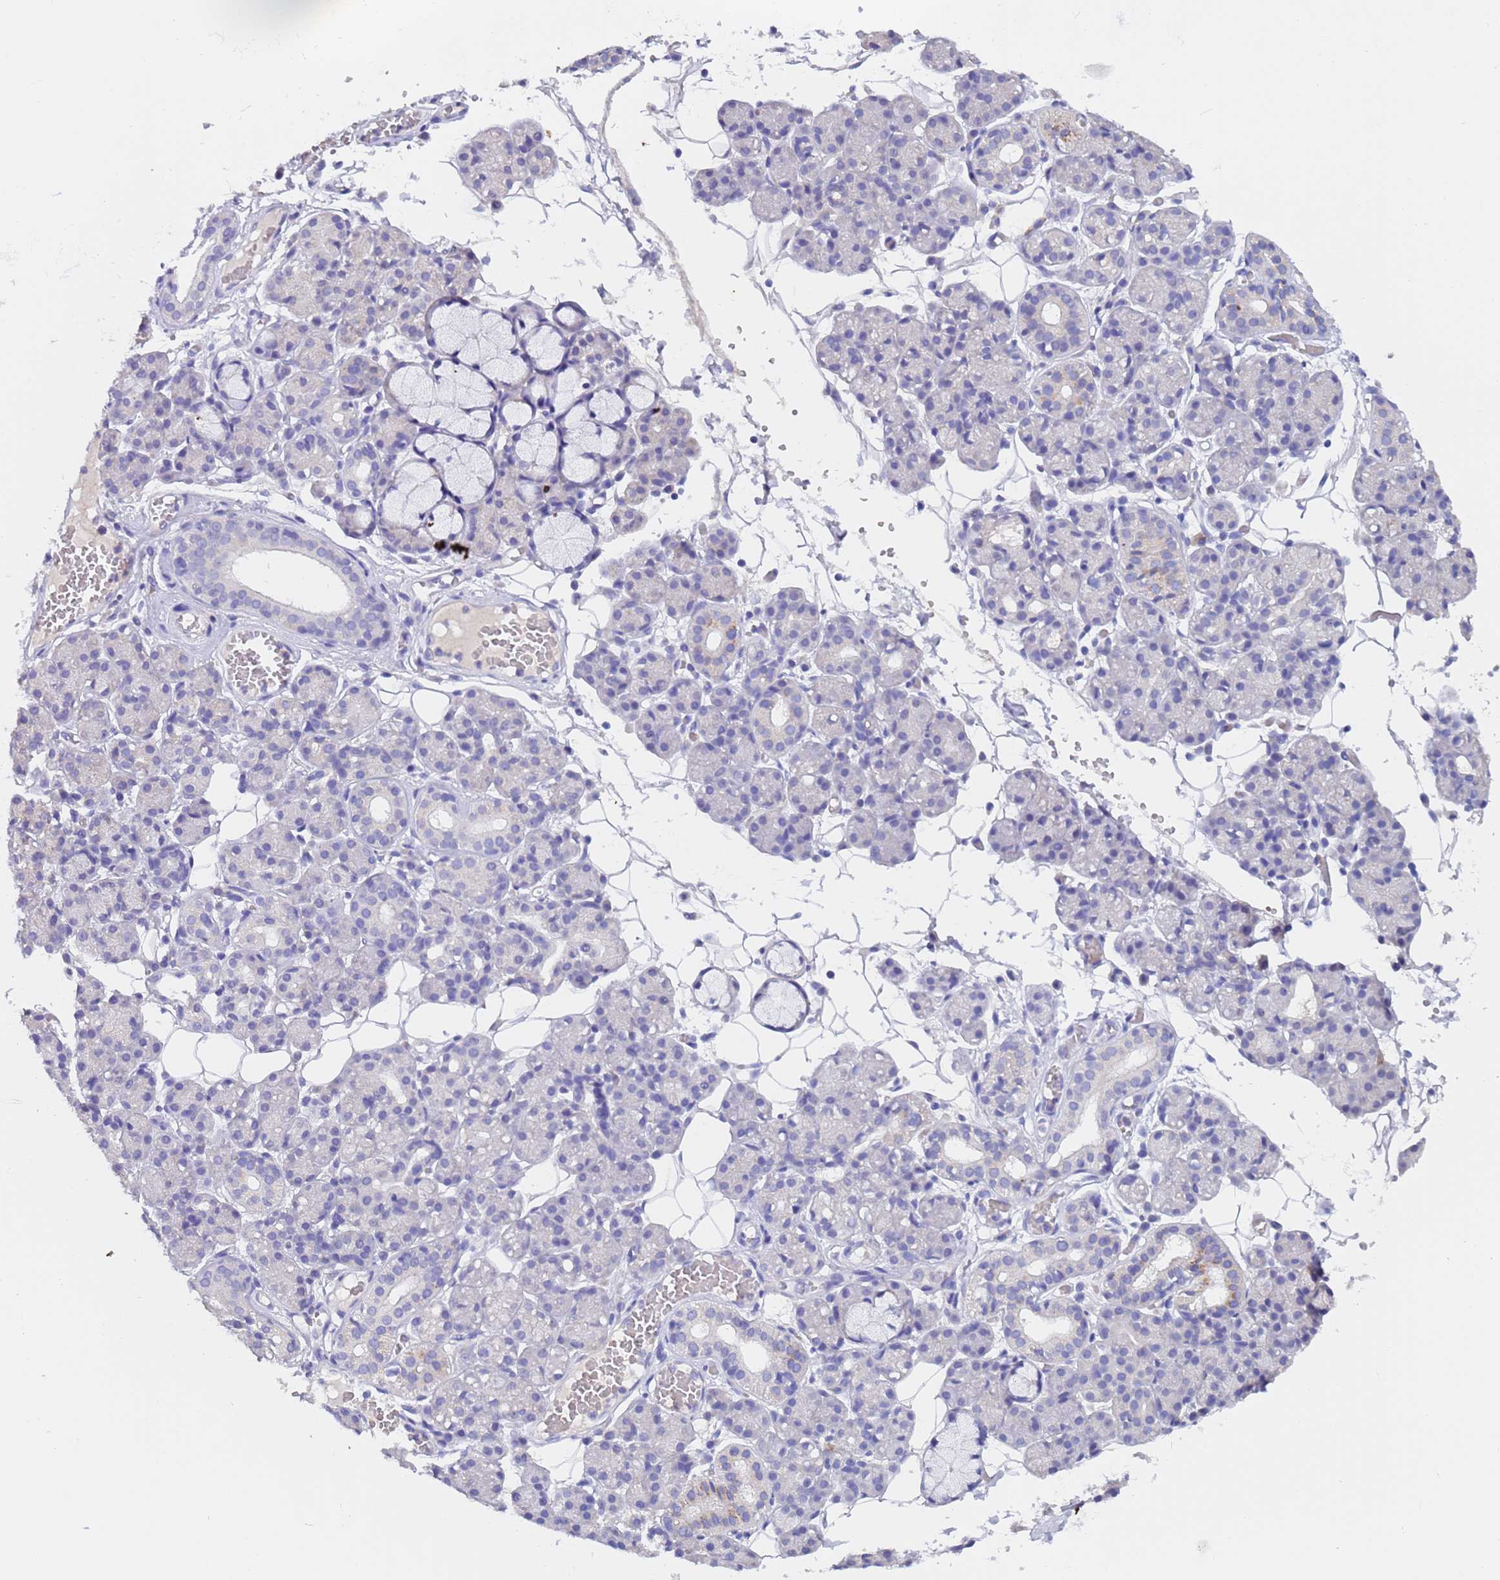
{"staining": {"intensity": "negative", "quantity": "none", "location": "none"}, "tissue": "salivary gland", "cell_type": "Glandular cells", "image_type": "normal", "snomed": [{"axis": "morphology", "description": "Normal tissue, NOS"}, {"axis": "topography", "description": "Salivary gland"}], "caption": "Glandular cells show no significant staining in unremarkable salivary gland.", "gene": "SLC24A3", "patient": {"sex": "male", "age": 63}}